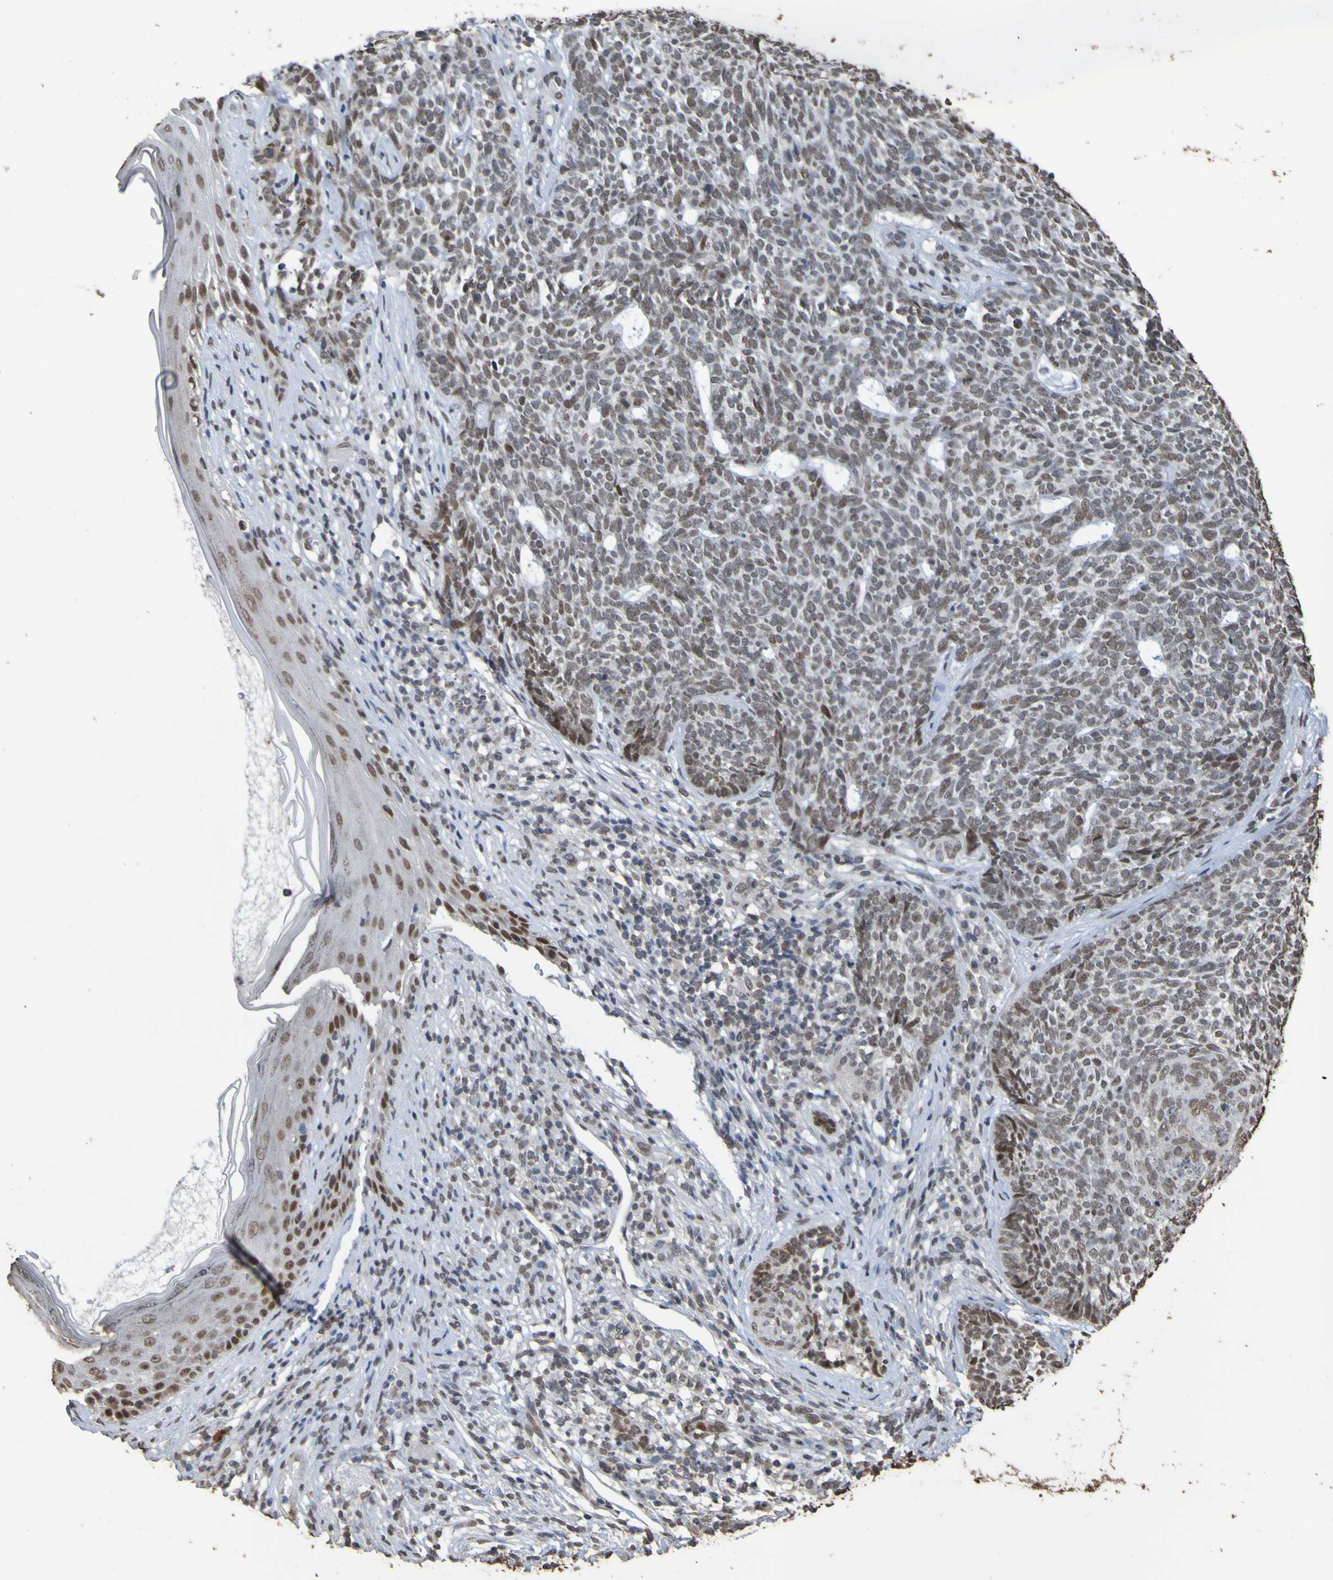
{"staining": {"intensity": "weak", "quantity": ">75%", "location": "nuclear"}, "tissue": "skin cancer", "cell_type": "Tumor cells", "image_type": "cancer", "snomed": [{"axis": "morphology", "description": "Basal cell carcinoma"}, {"axis": "topography", "description": "Skin"}], "caption": "A photomicrograph of human skin cancer (basal cell carcinoma) stained for a protein demonstrates weak nuclear brown staining in tumor cells.", "gene": "ALKBH2", "patient": {"sex": "female", "age": 84}}